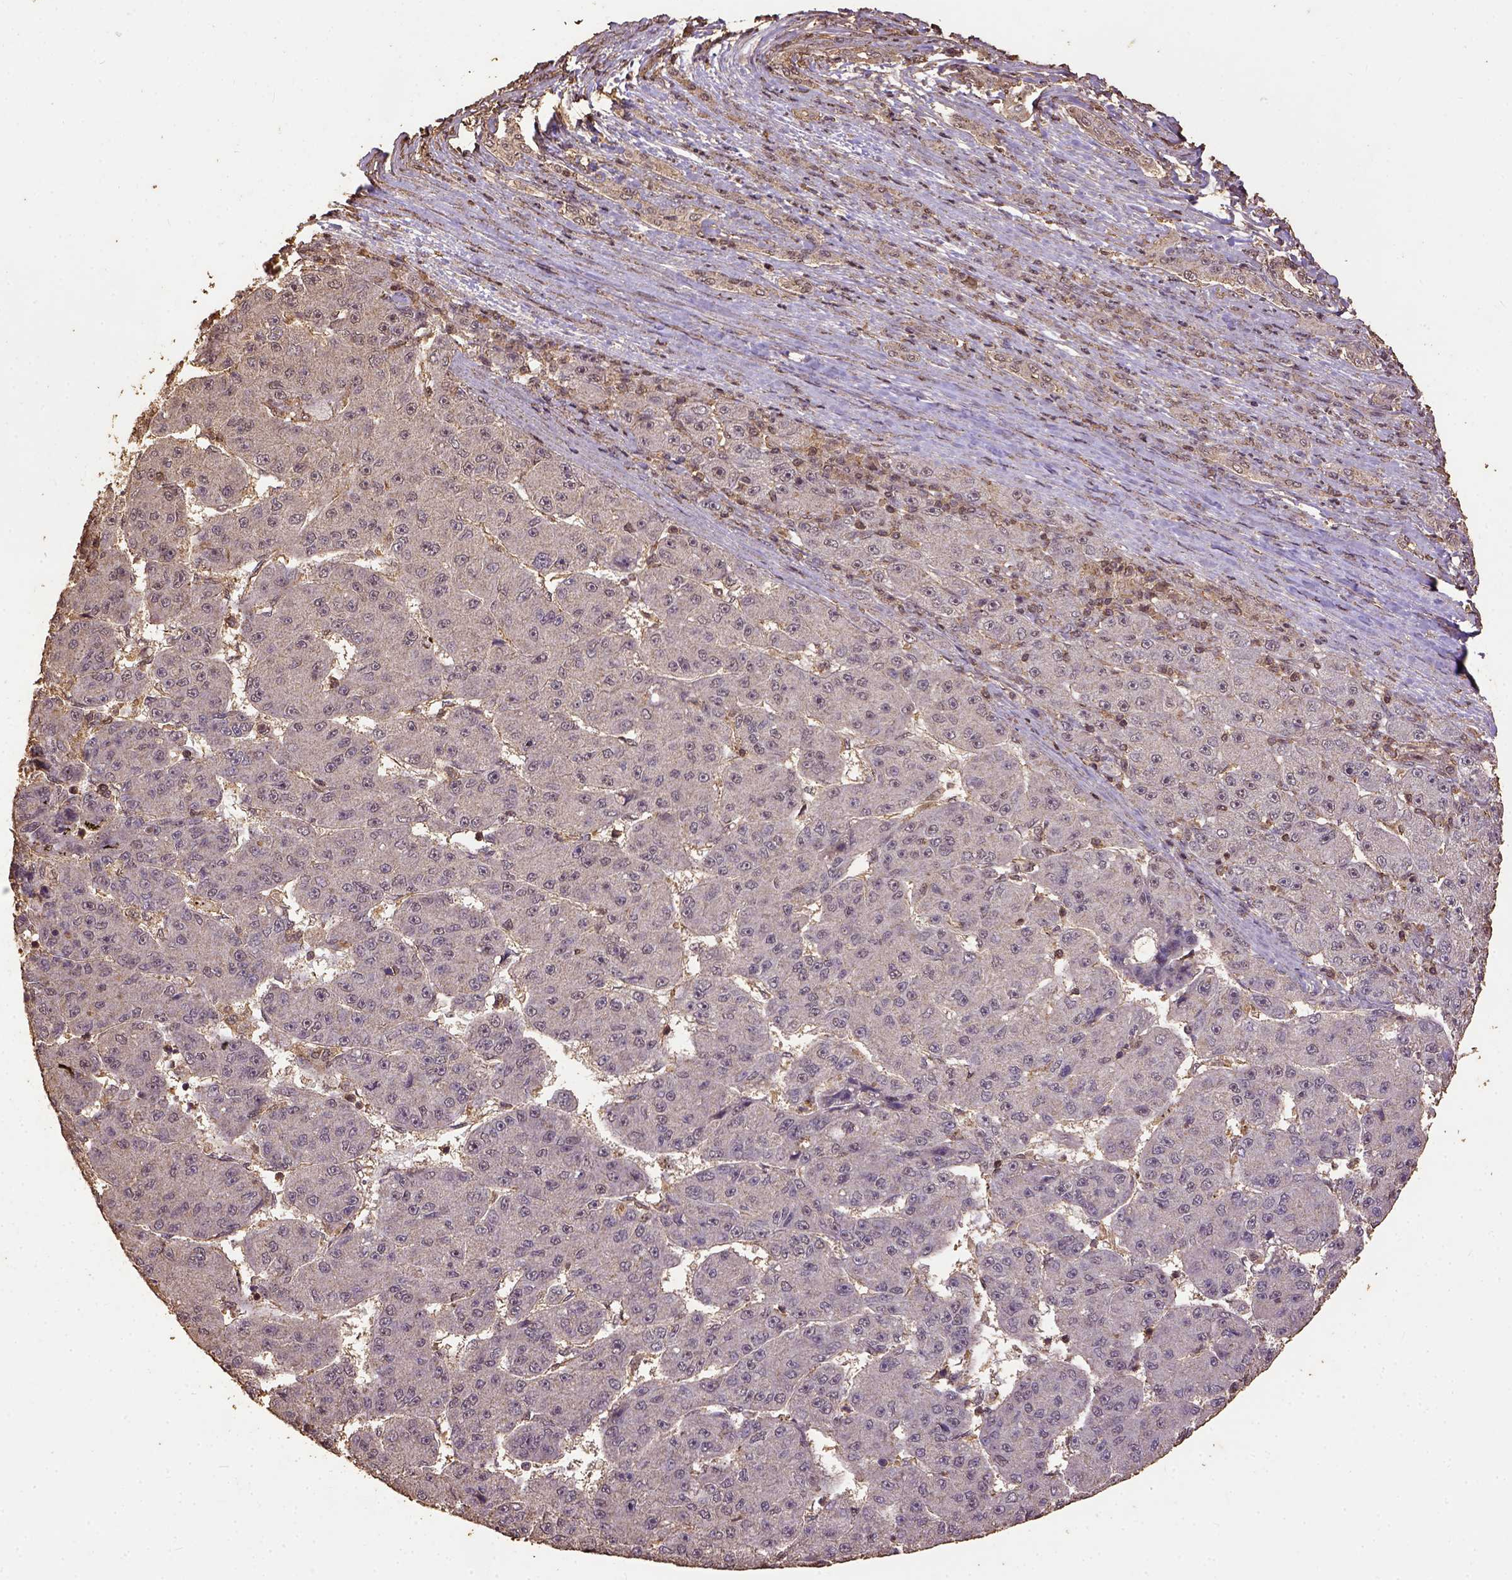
{"staining": {"intensity": "negative", "quantity": "none", "location": "none"}, "tissue": "liver cancer", "cell_type": "Tumor cells", "image_type": "cancer", "snomed": [{"axis": "morphology", "description": "Carcinoma, Hepatocellular, NOS"}, {"axis": "topography", "description": "Liver"}], "caption": "This is an immunohistochemistry (IHC) histopathology image of human liver cancer (hepatocellular carcinoma). There is no expression in tumor cells.", "gene": "NACC1", "patient": {"sex": "male", "age": 67}}